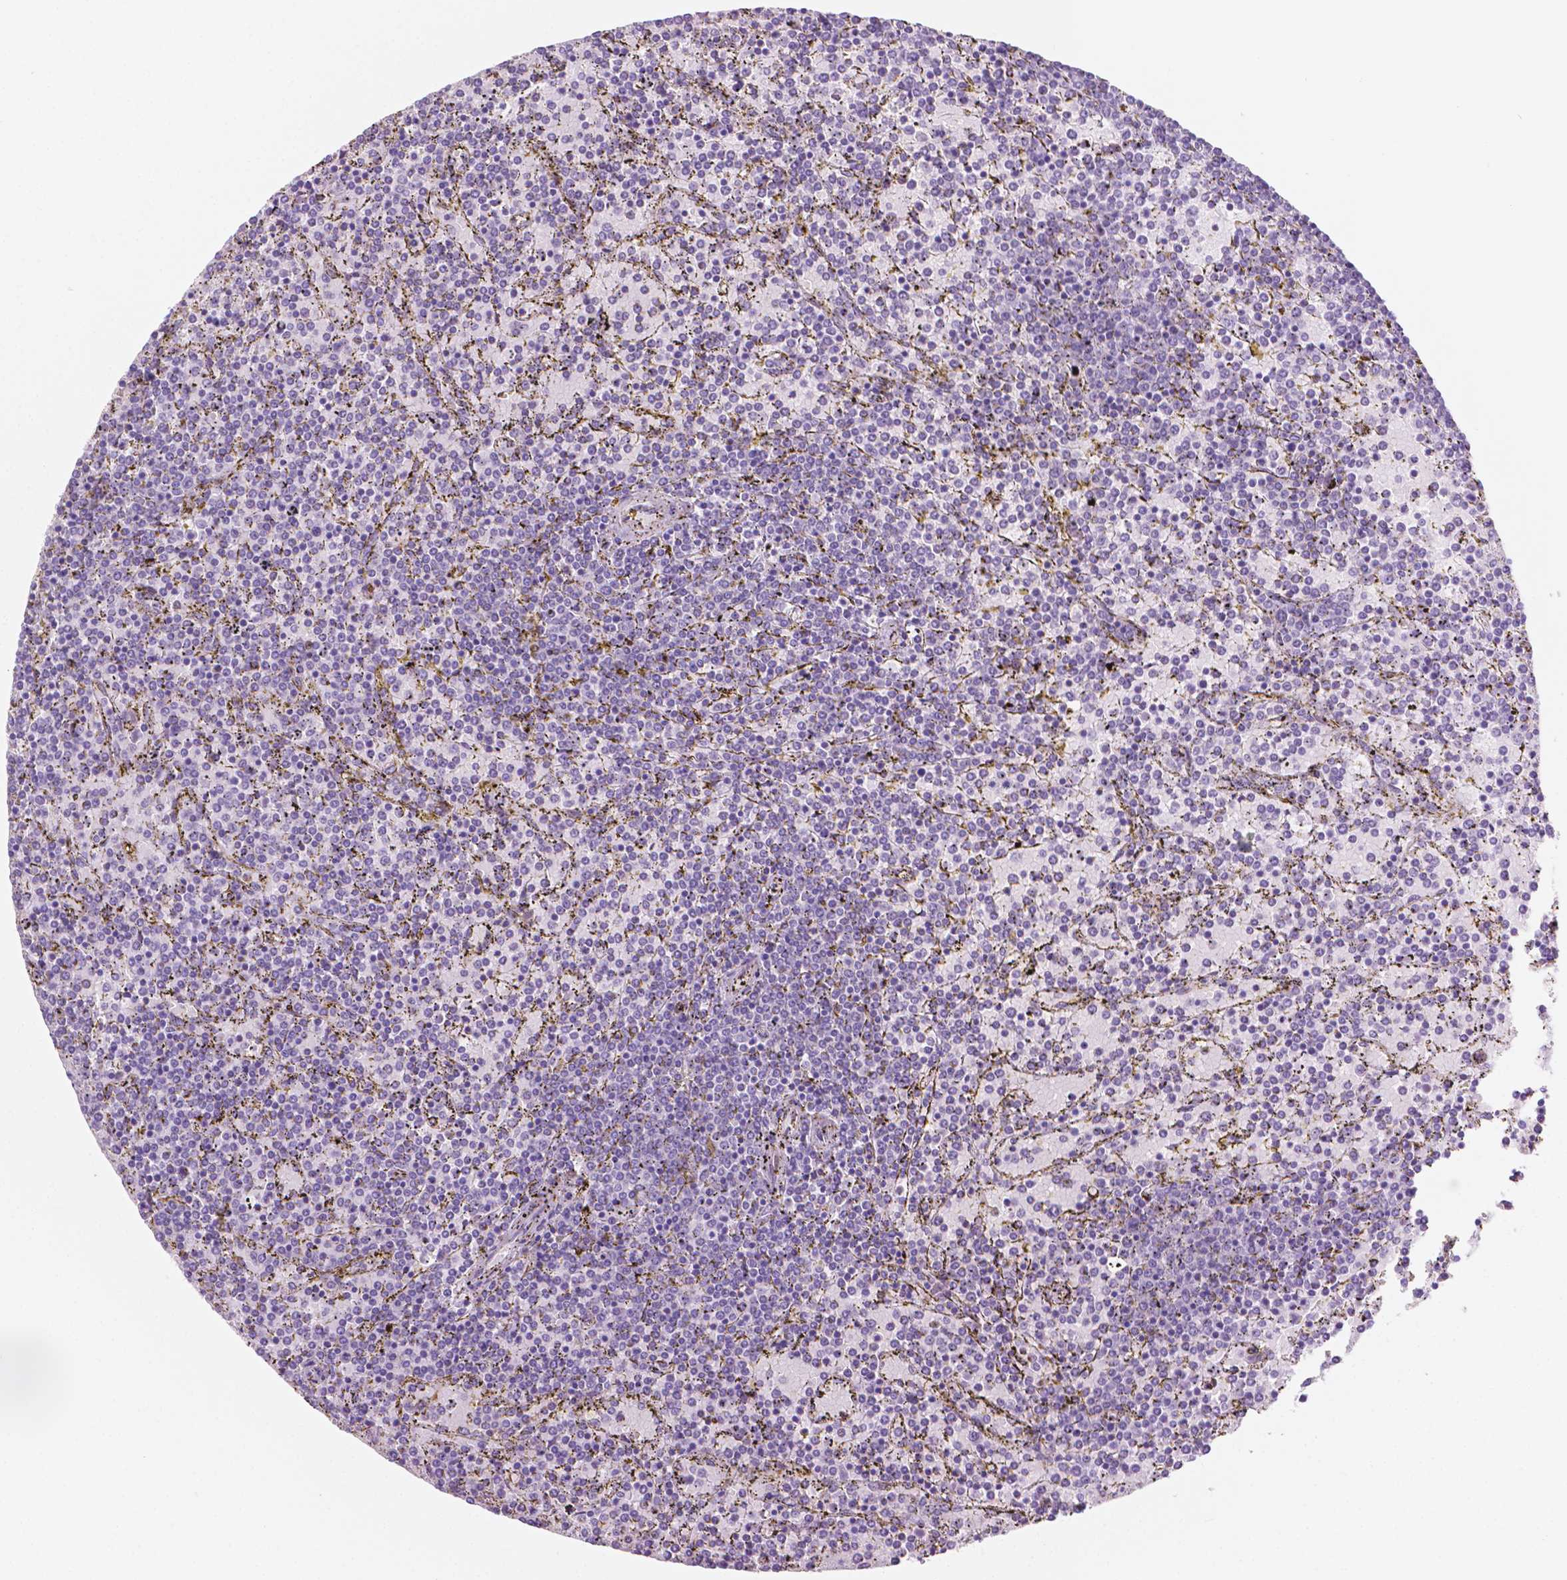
{"staining": {"intensity": "negative", "quantity": "none", "location": "none"}, "tissue": "lymphoma", "cell_type": "Tumor cells", "image_type": "cancer", "snomed": [{"axis": "morphology", "description": "Malignant lymphoma, non-Hodgkin's type, Low grade"}, {"axis": "topography", "description": "Spleen"}], "caption": "Immunohistochemistry (IHC) of malignant lymphoma, non-Hodgkin's type (low-grade) demonstrates no staining in tumor cells.", "gene": "EPPK1", "patient": {"sex": "female", "age": 77}}